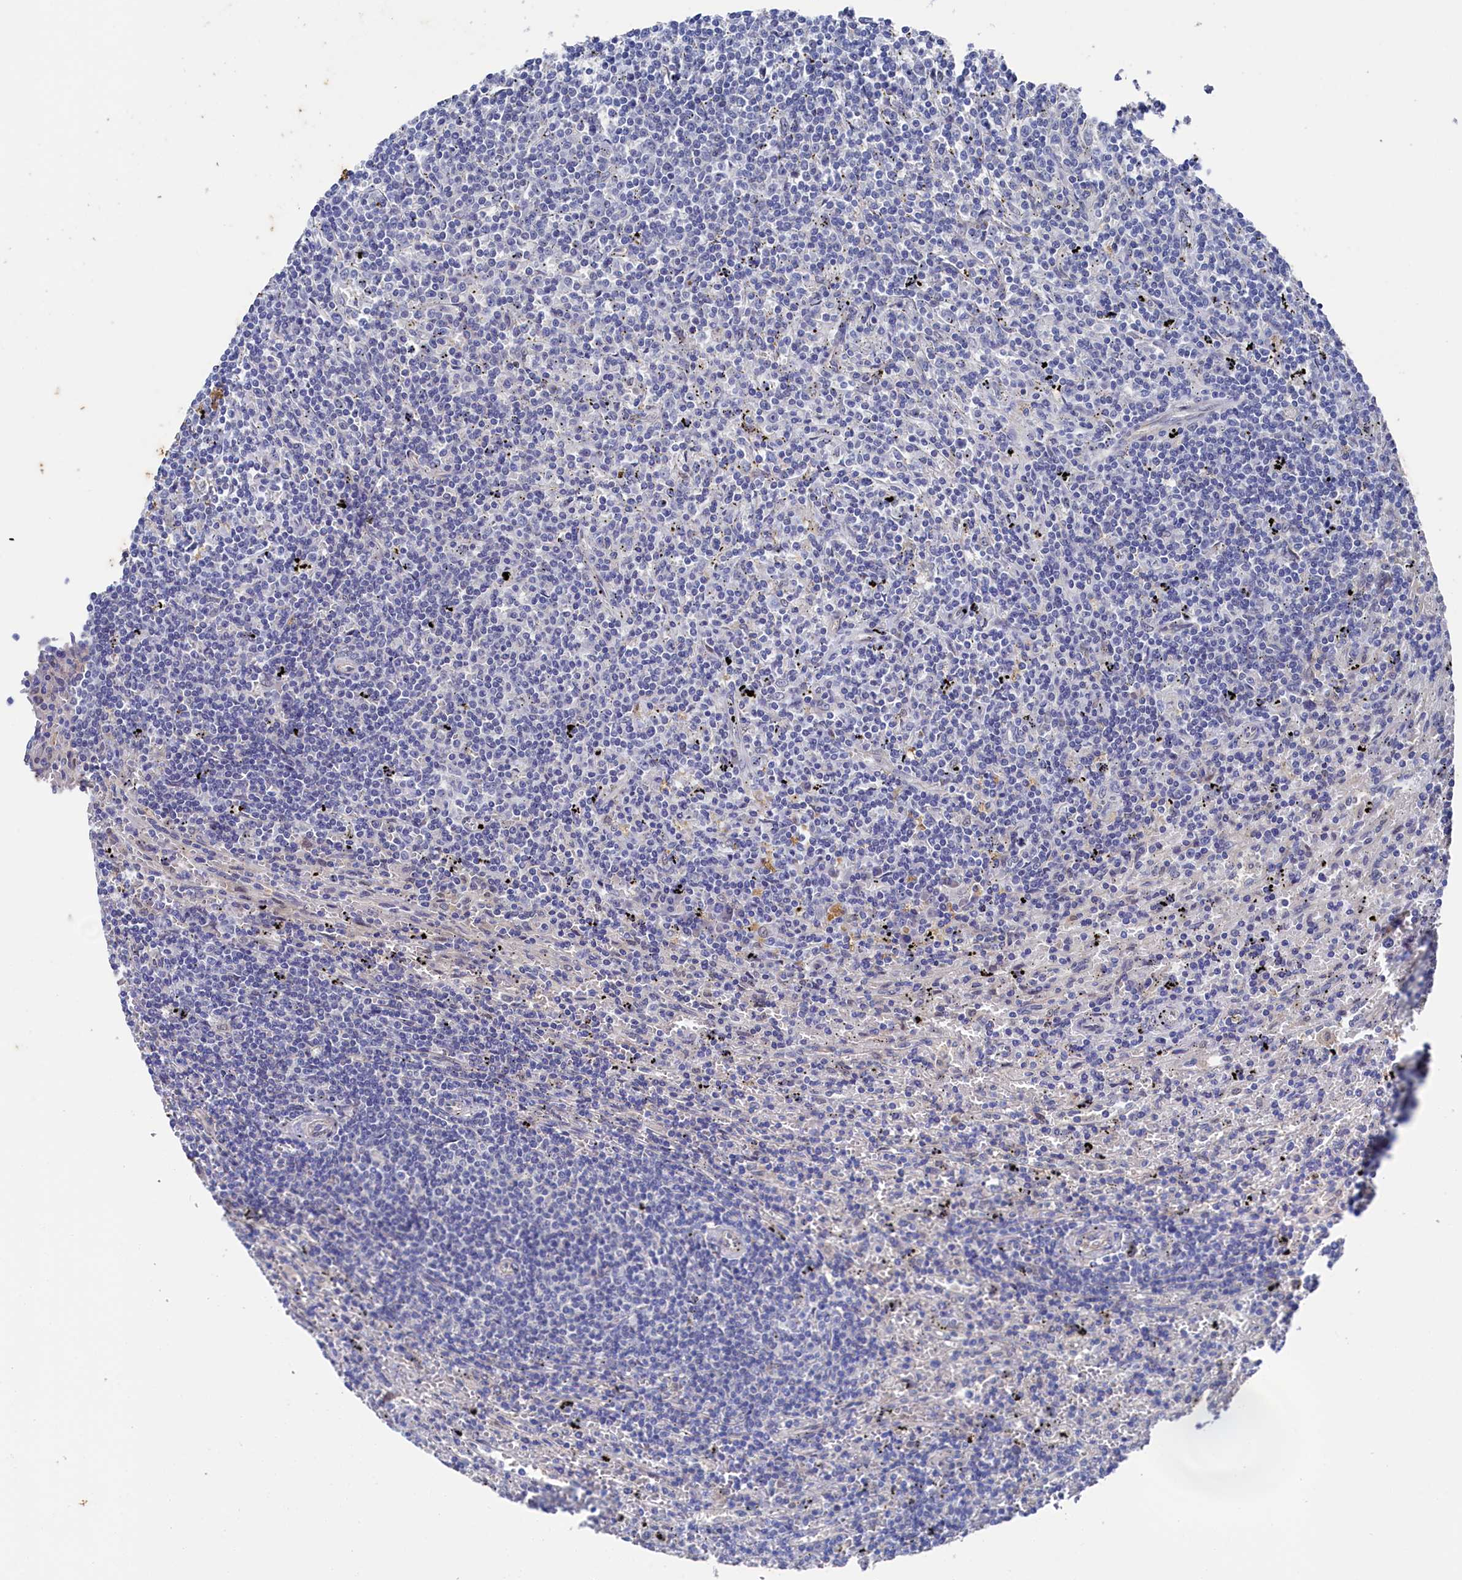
{"staining": {"intensity": "negative", "quantity": "none", "location": "none"}, "tissue": "lymphoma", "cell_type": "Tumor cells", "image_type": "cancer", "snomed": [{"axis": "morphology", "description": "Malignant lymphoma, non-Hodgkin's type, Low grade"}, {"axis": "topography", "description": "Spleen"}], "caption": "Immunohistochemical staining of human lymphoma demonstrates no significant positivity in tumor cells.", "gene": "RNH1", "patient": {"sex": "male", "age": 76}}